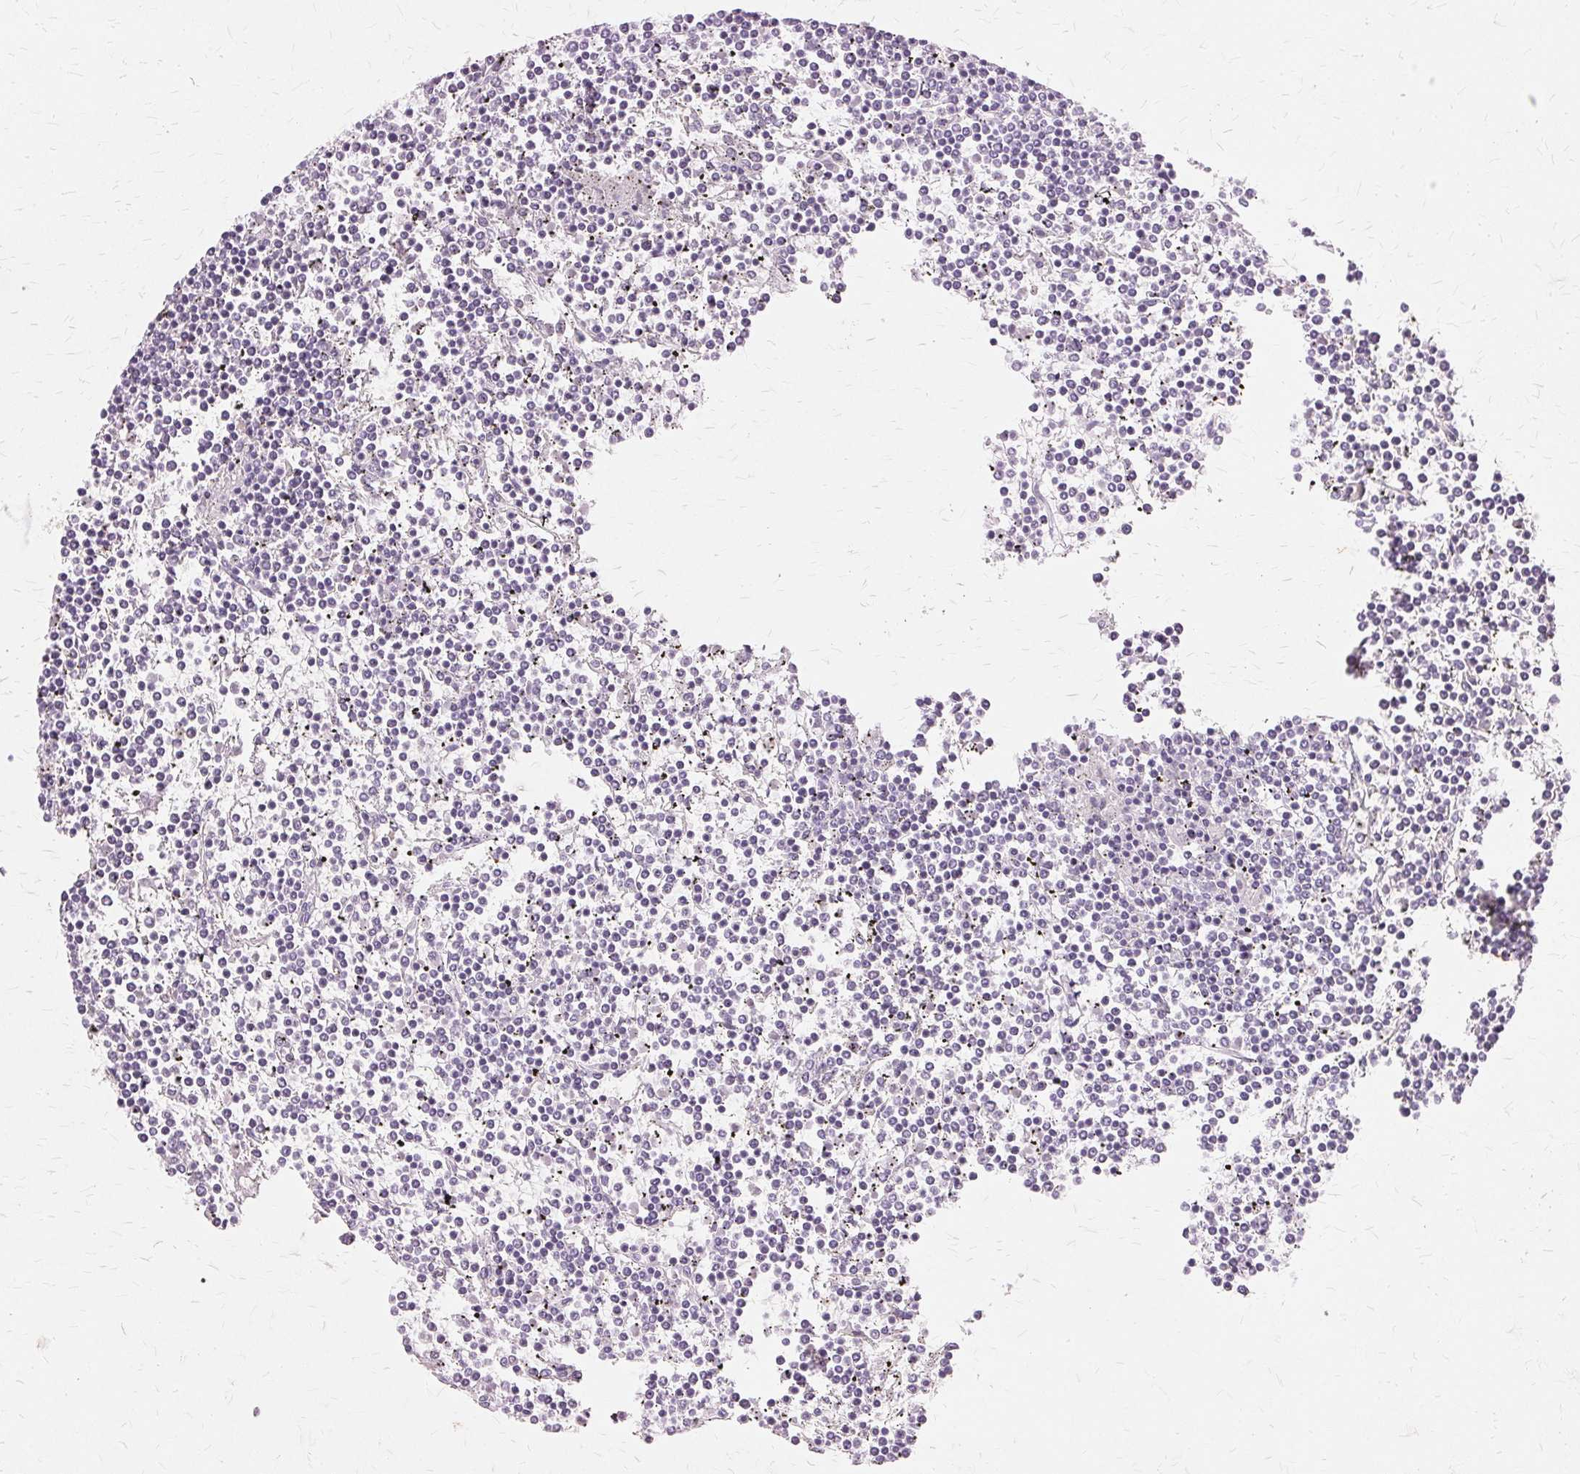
{"staining": {"intensity": "negative", "quantity": "none", "location": "none"}, "tissue": "lymphoma", "cell_type": "Tumor cells", "image_type": "cancer", "snomed": [{"axis": "morphology", "description": "Malignant lymphoma, non-Hodgkin's type, Low grade"}, {"axis": "topography", "description": "Spleen"}], "caption": "IHC of human lymphoma demonstrates no positivity in tumor cells.", "gene": "SLC45A3", "patient": {"sex": "female", "age": 19}}